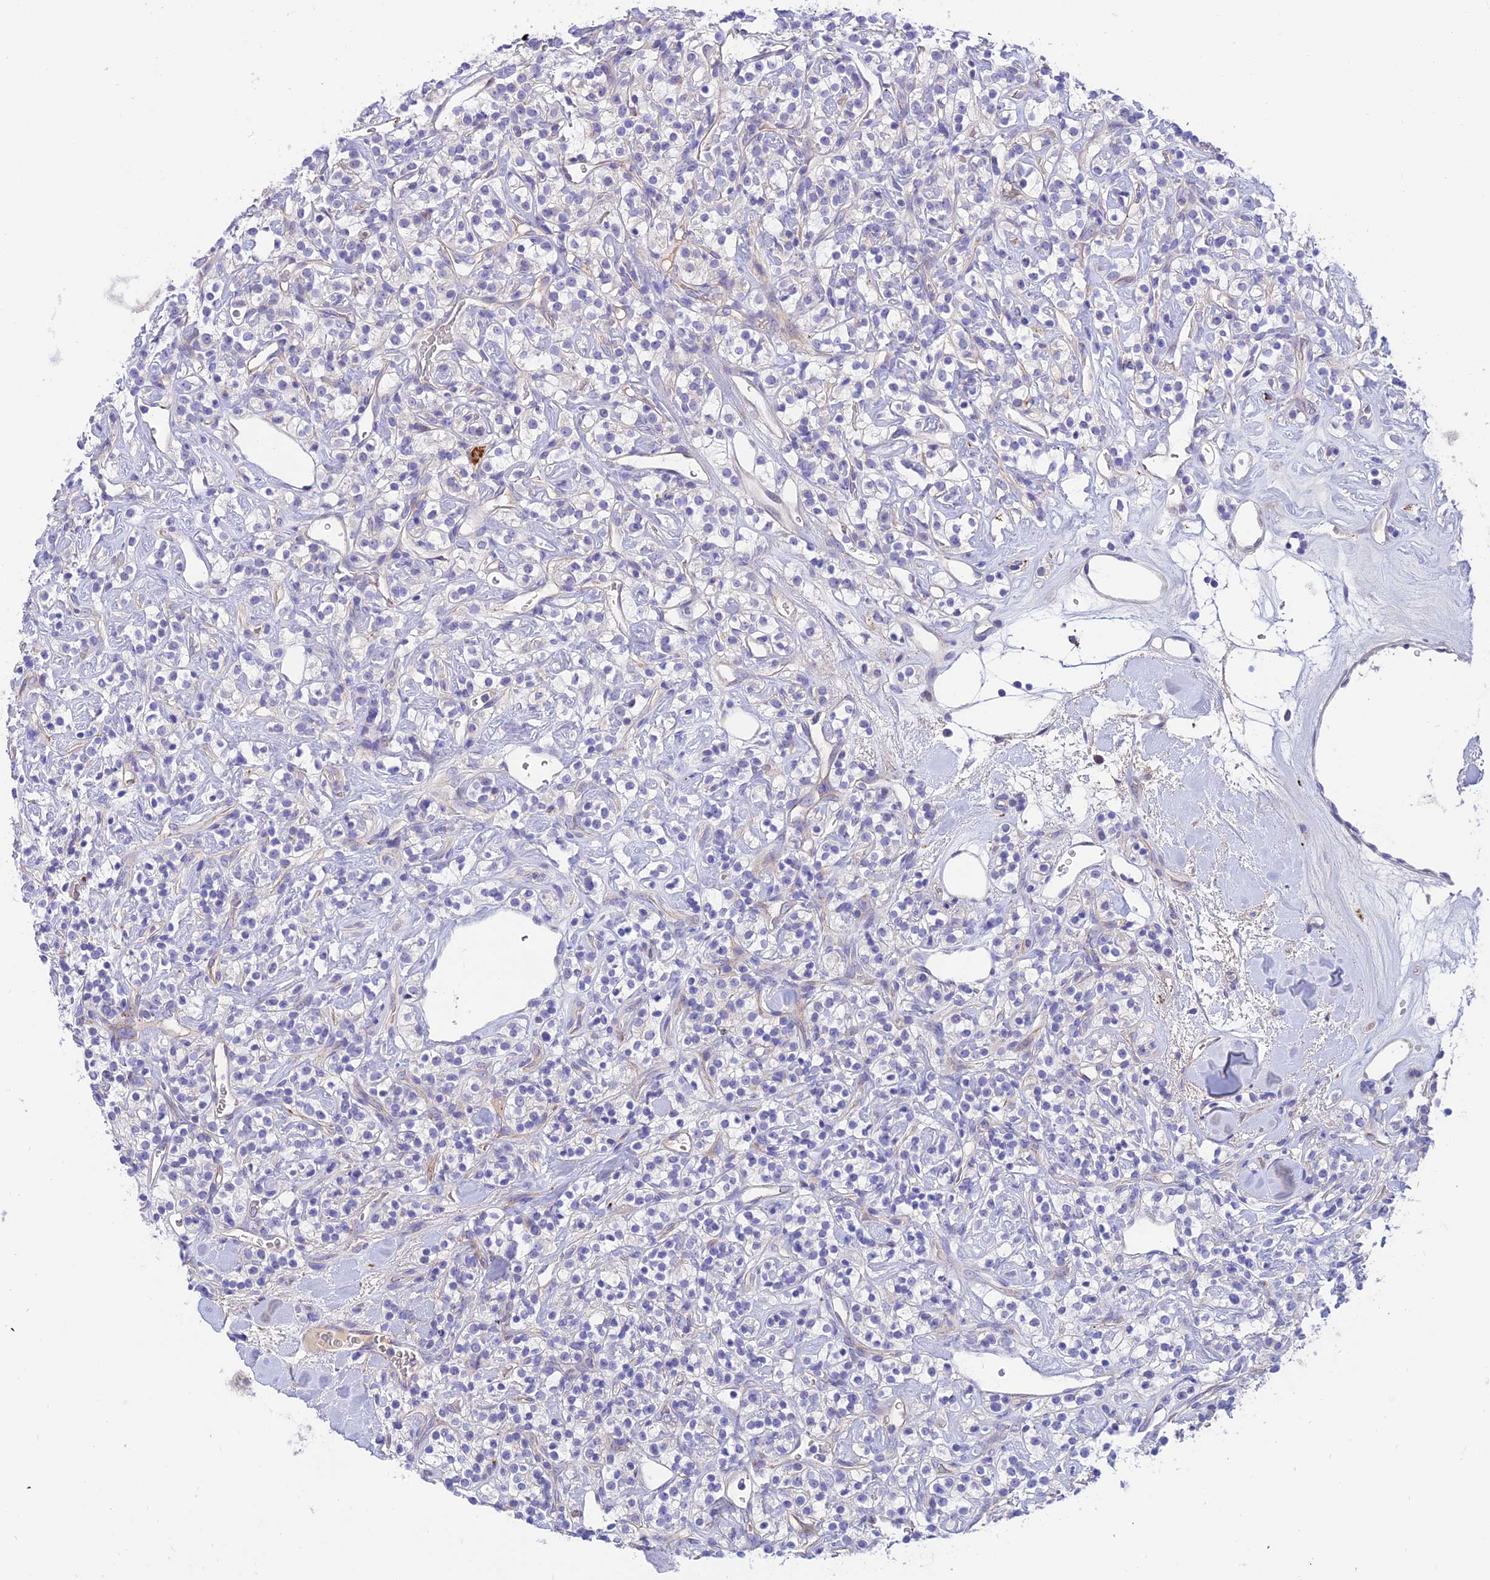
{"staining": {"intensity": "negative", "quantity": "none", "location": "none"}, "tissue": "renal cancer", "cell_type": "Tumor cells", "image_type": "cancer", "snomed": [{"axis": "morphology", "description": "Adenocarcinoma, NOS"}, {"axis": "topography", "description": "Kidney"}], "caption": "High power microscopy micrograph of an IHC photomicrograph of renal cancer, revealing no significant expression in tumor cells.", "gene": "CCDC157", "patient": {"sex": "male", "age": 77}}